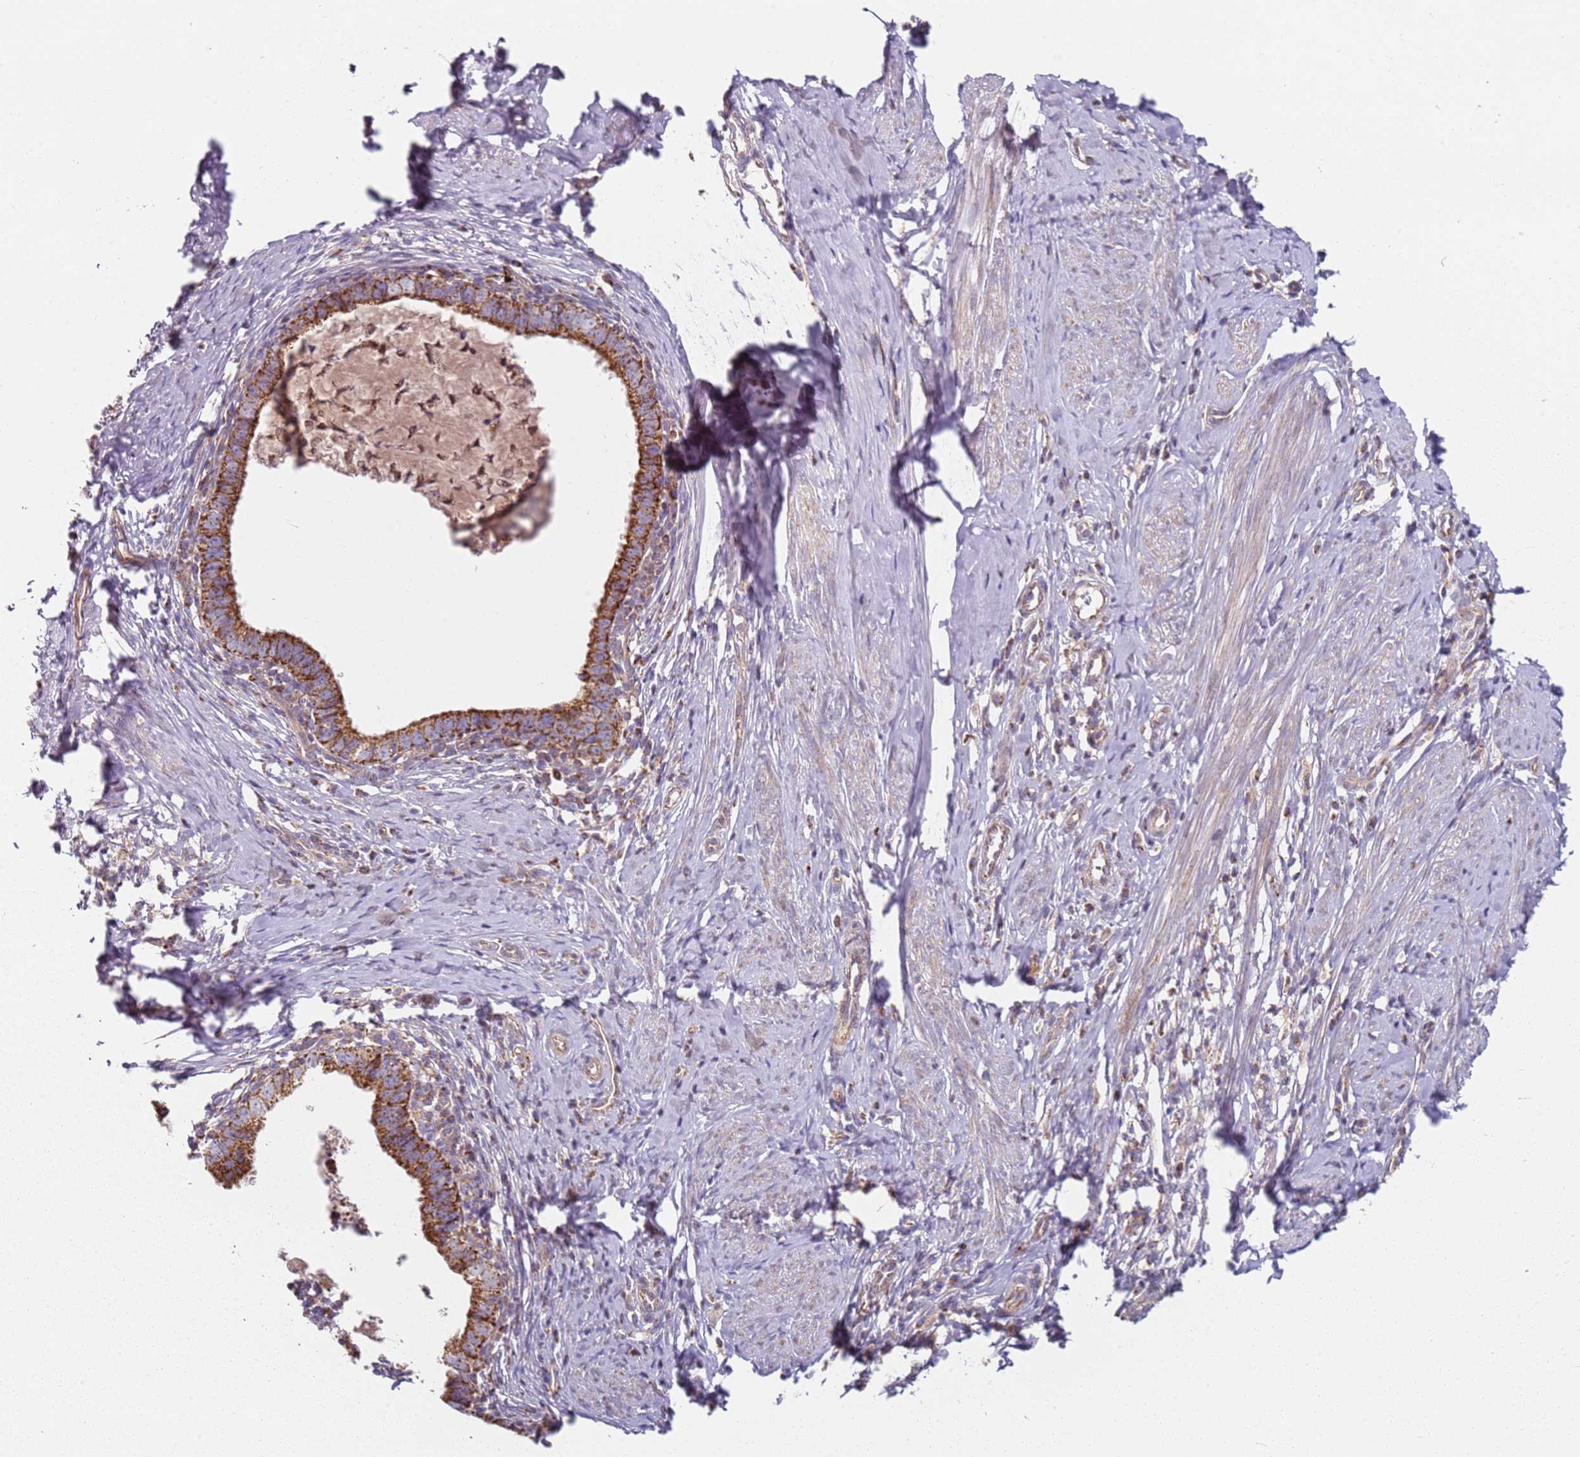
{"staining": {"intensity": "moderate", "quantity": ">75%", "location": "cytoplasmic/membranous"}, "tissue": "cervical cancer", "cell_type": "Tumor cells", "image_type": "cancer", "snomed": [{"axis": "morphology", "description": "Adenocarcinoma, NOS"}, {"axis": "topography", "description": "Cervix"}], "caption": "Cervical cancer stained with DAB (3,3'-diaminobenzidine) immunohistochemistry shows medium levels of moderate cytoplasmic/membranous positivity in about >75% of tumor cells.", "gene": "ALS2", "patient": {"sex": "female", "age": 36}}